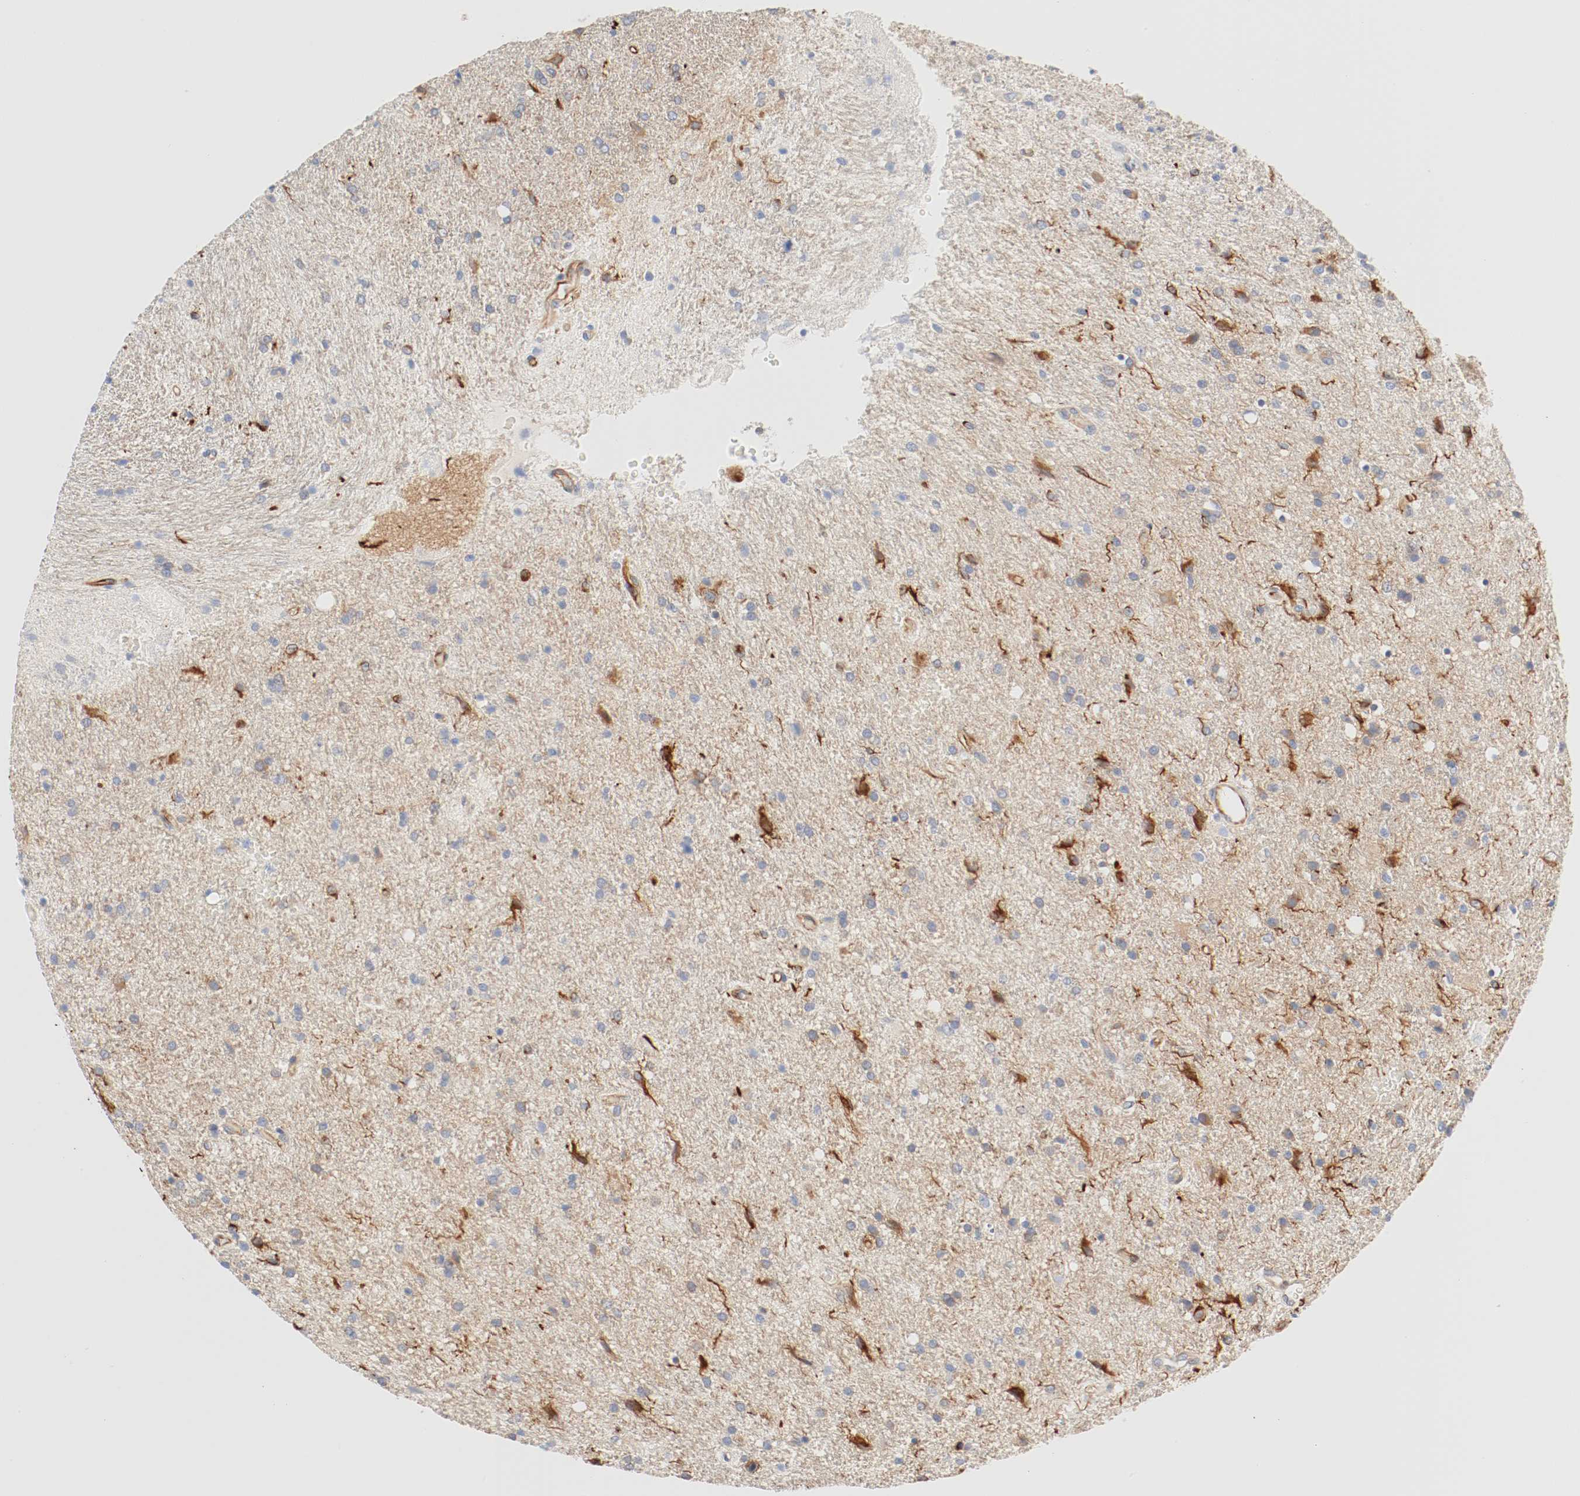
{"staining": {"intensity": "moderate", "quantity": "25%-75%", "location": "cytoplasmic/membranous"}, "tissue": "glioma", "cell_type": "Tumor cells", "image_type": "cancer", "snomed": [{"axis": "morphology", "description": "Normal tissue, NOS"}, {"axis": "morphology", "description": "Glioma, malignant, High grade"}, {"axis": "topography", "description": "Cerebral cortex"}], "caption": "A micrograph showing moderate cytoplasmic/membranous staining in approximately 25%-75% of tumor cells in glioma, as visualized by brown immunohistochemical staining.", "gene": "GIT1", "patient": {"sex": "male", "age": 56}}